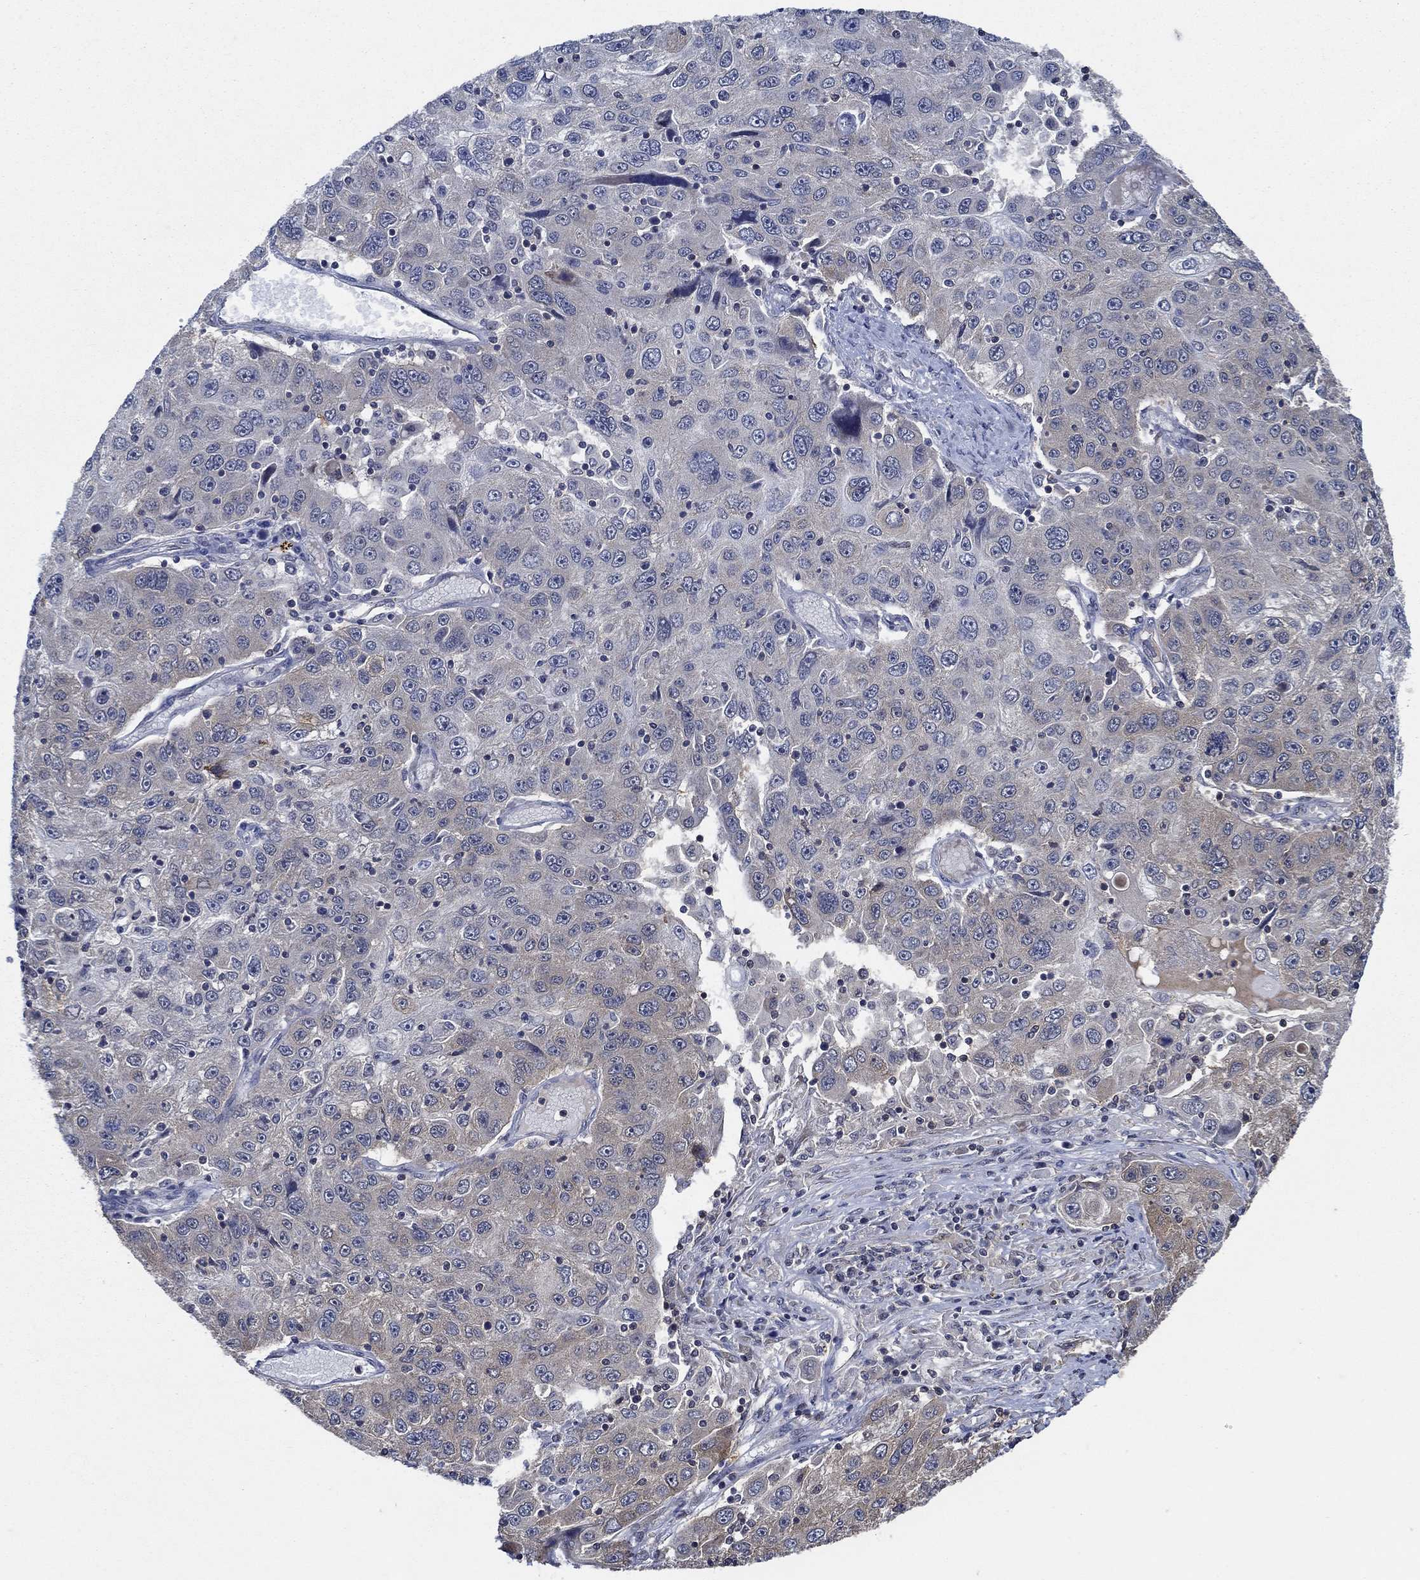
{"staining": {"intensity": "weak", "quantity": "25%-75%", "location": "cytoplasmic/membranous"}, "tissue": "stomach cancer", "cell_type": "Tumor cells", "image_type": "cancer", "snomed": [{"axis": "morphology", "description": "Adenocarcinoma, NOS"}, {"axis": "topography", "description": "Stomach"}], "caption": "Stomach cancer (adenocarcinoma) stained for a protein exhibits weak cytoplasmic/membranous positivity in tumor cells.", "gene": "DACT1", "patient": {"sex": "male", "age": 56}}